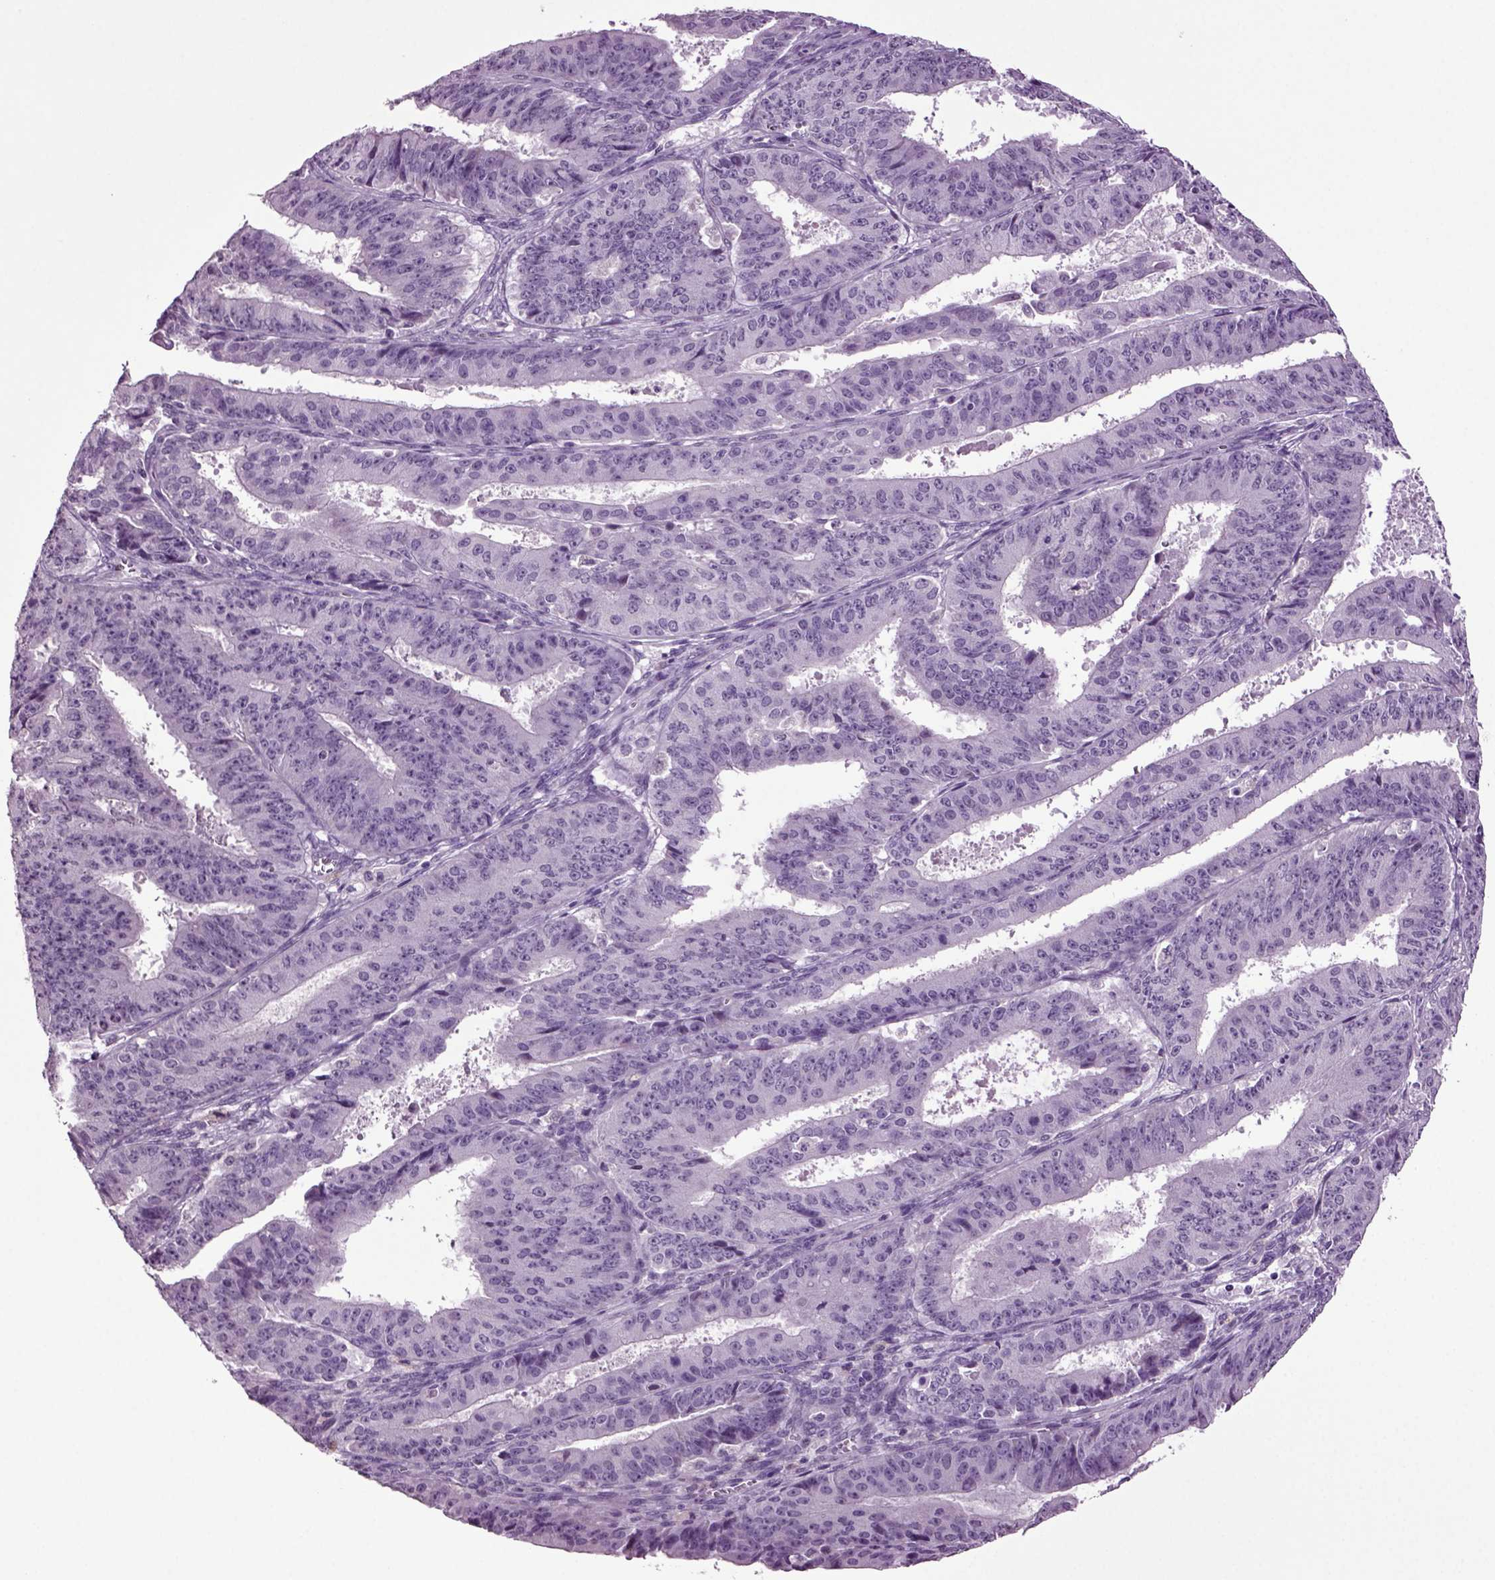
{"staining": {"intensity": "negative", "quantity": "none", "location": "none"}, "tissue": "ovarian cancer", "cell_type": "Tumor cells", "image_type": "cancer", "snomed": [{"axis": "morphology", "description": "Carcinoma, endometroid"}, {"axis": "topography", "description": "Ovary"}], "caption": "Micrograph shows no protein expression in tumor cells of endometroid carcinoma (ovarian) tissue.", "gene": "SLC17A6", "patient": {"sex": "female", "age": 42}}